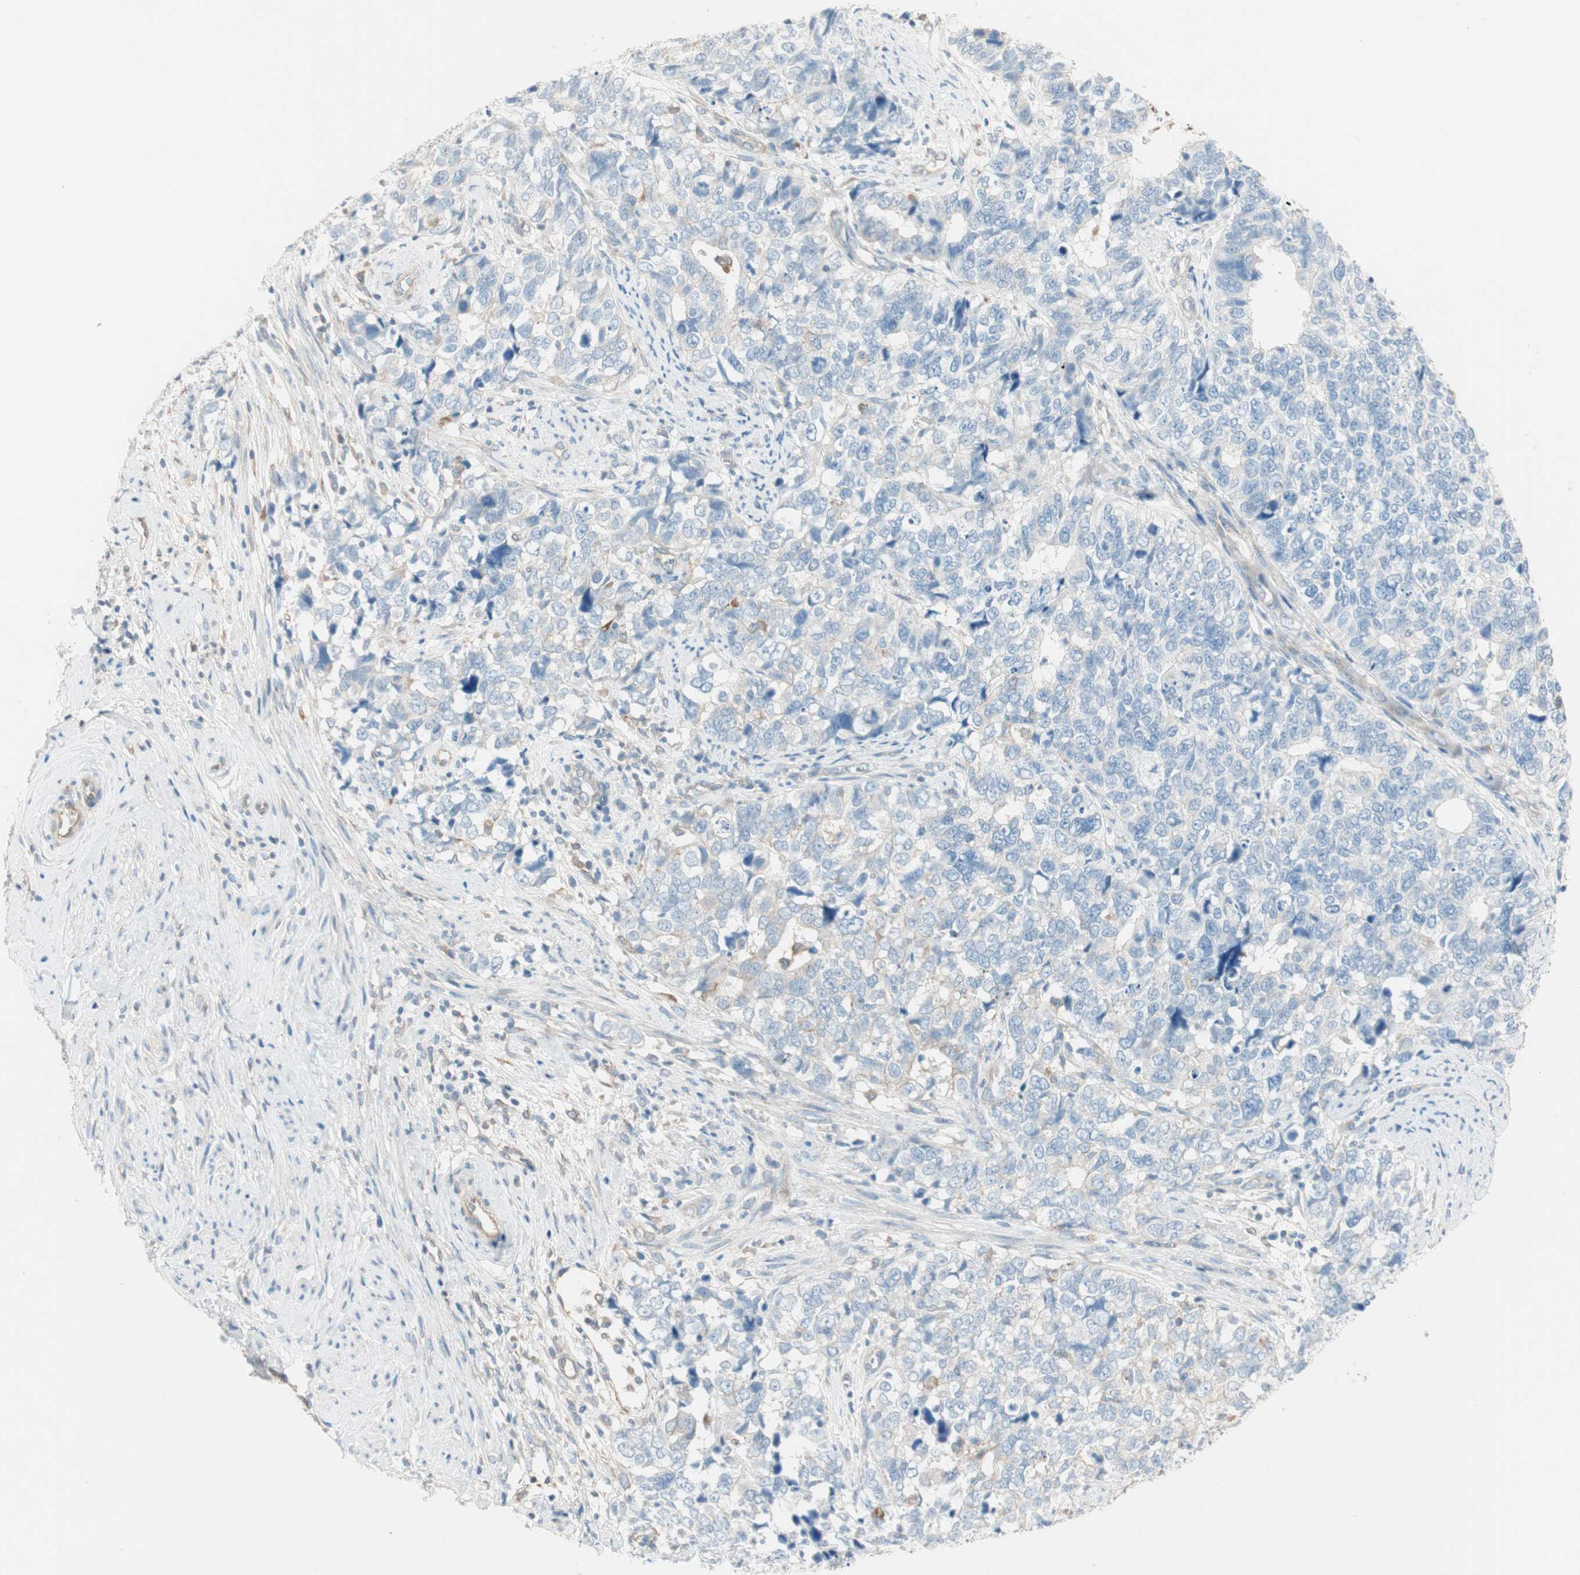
{"staining": {"intensity": "negative", "quantity": "none", "location": "none"}, "tissue": "cervical cancer", "cell_type": "Tumor cells", "image_type": "cancer", "snomed": [{"axis": "morphology", "description": "Squamous cell carcinoma, NOS"}, {"axis": "topography", "description": "Cervix"}], "caption": "Protein analysis of squamous cell carcinoma (cervical) reveals no significant positivity in tumor cells.", "gene": "CDK3", "patient": {"sex": "female", "age": 63}}